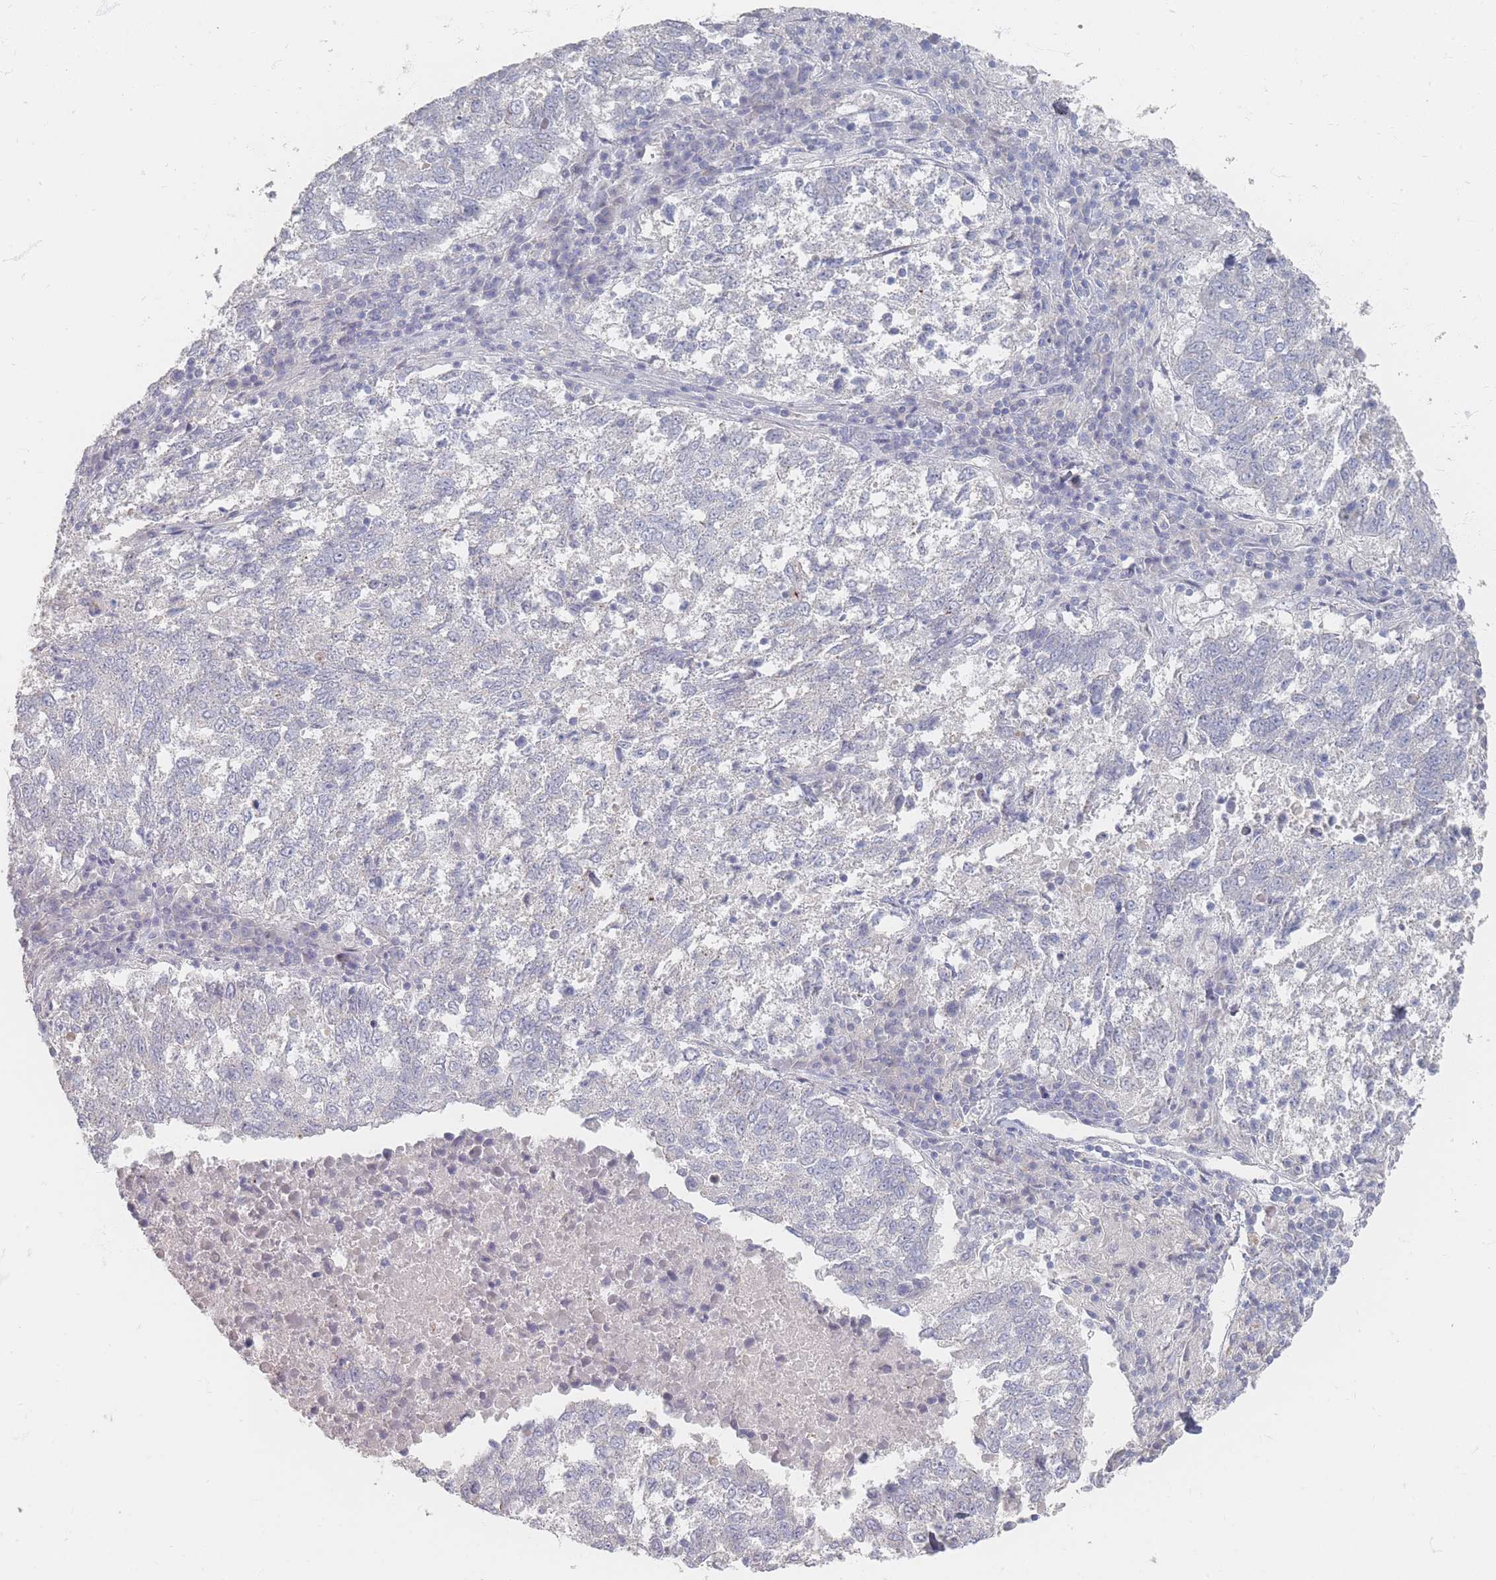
{"staining": {"intensity": "negative", "quantity": "none", "location": "none"}, "tissue": "lung cancer", "cell_type": "Tumor cells", "image_type": "cancer", "snomed": [{"axis": "morphology", "description": "Squamous cell carcinoma, NOS"}, {"axis": "topography", "description": "Lung"}], "caption": "Micrograph shows no significant protein expression in tumor cells of squamous cell carcinoma (lung).", "gene": "HELZ2", "patient": {"sex": "male", "age": 73}}